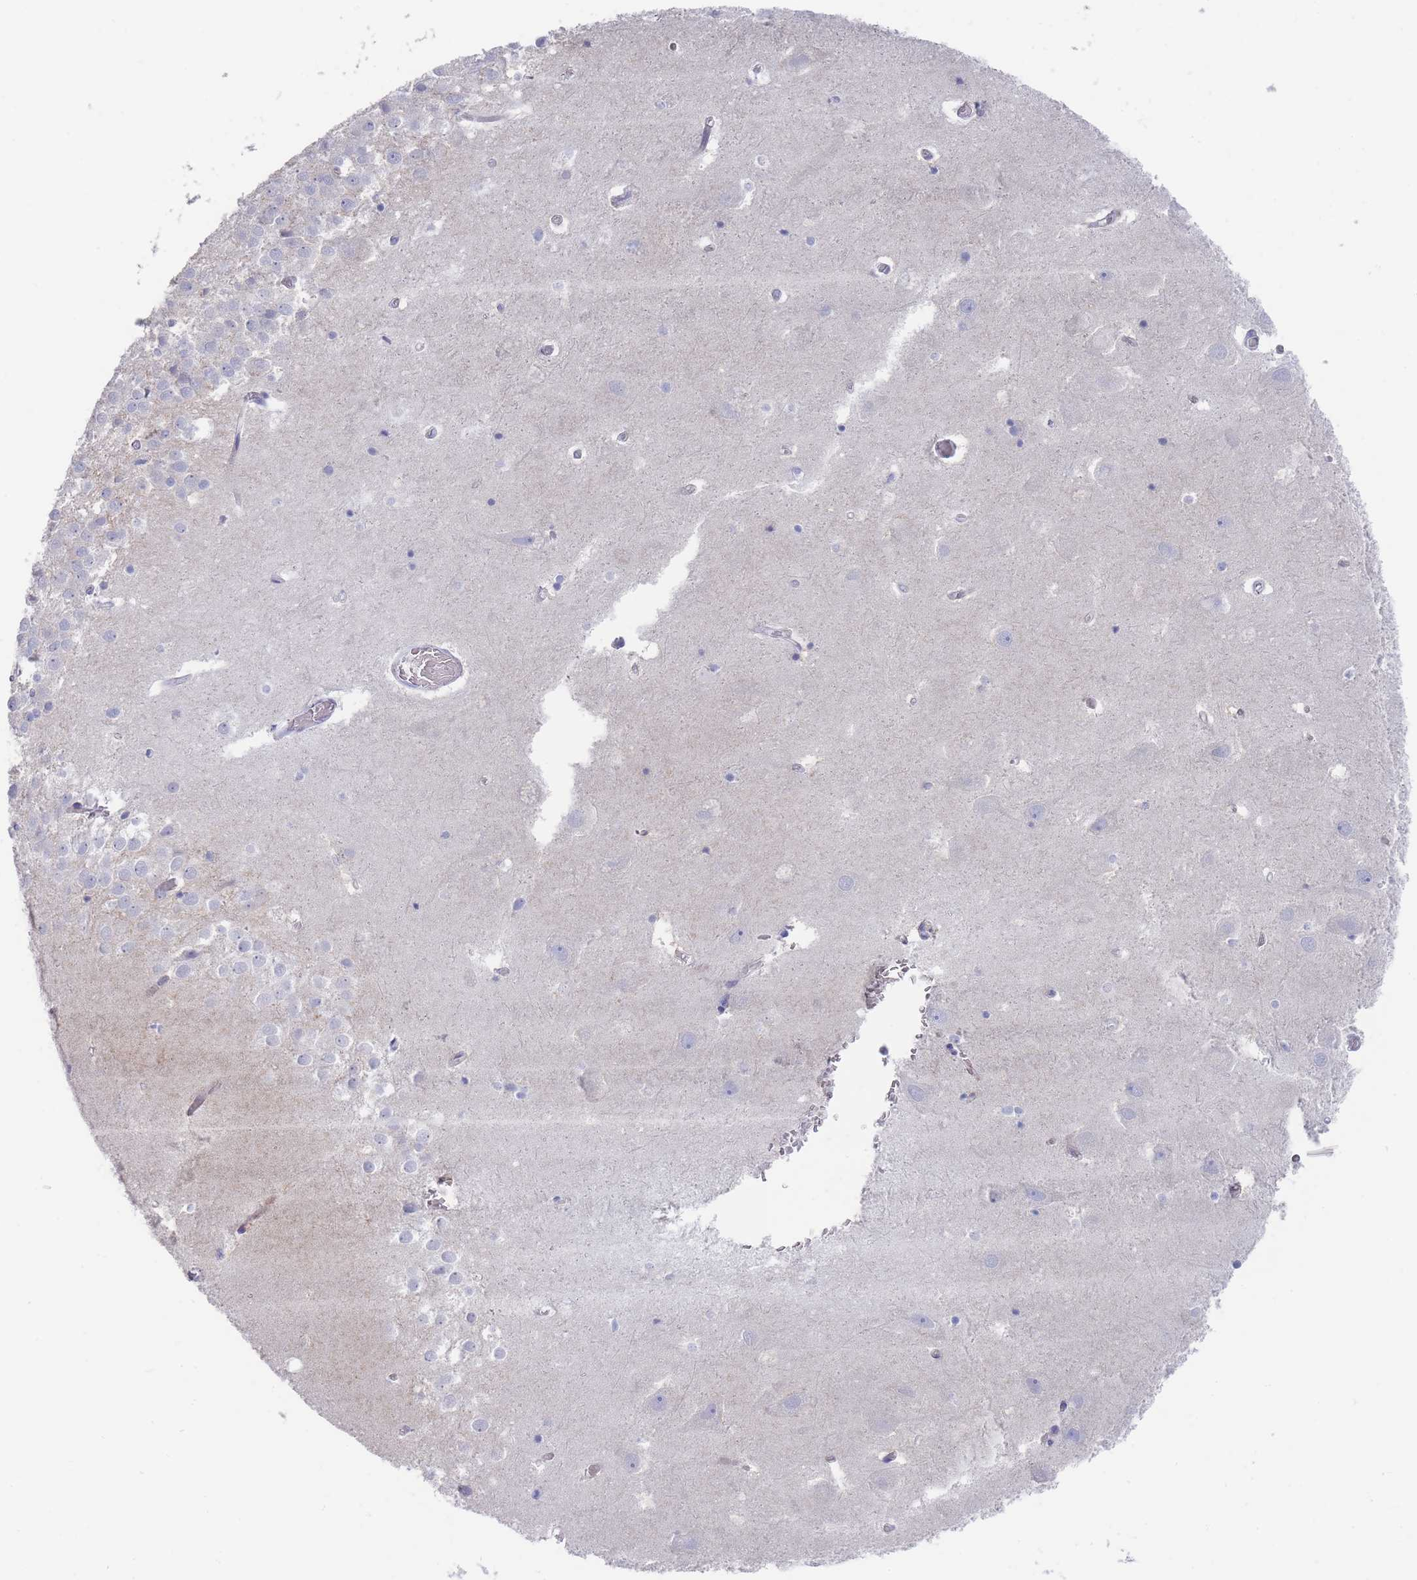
{"staining": {"intensity": "negative", "quantity": "none", "location": "none"}, "tissue": "hippocampus", "cell_type": "Glial cells", "image_type": "normal", "snomed": [{"axis": "morphology", "description": "Normal tissue, NOS"}, {"axis": "topography", "description": "Hippocampus"}], "caption": "Protein analysis of unremarkable hippocampus exhibits no significant expression in glial cells. Nuclei are stained in blue.", "gene": "RAB2B", "patient": {"sex": "female", "age": 52}}